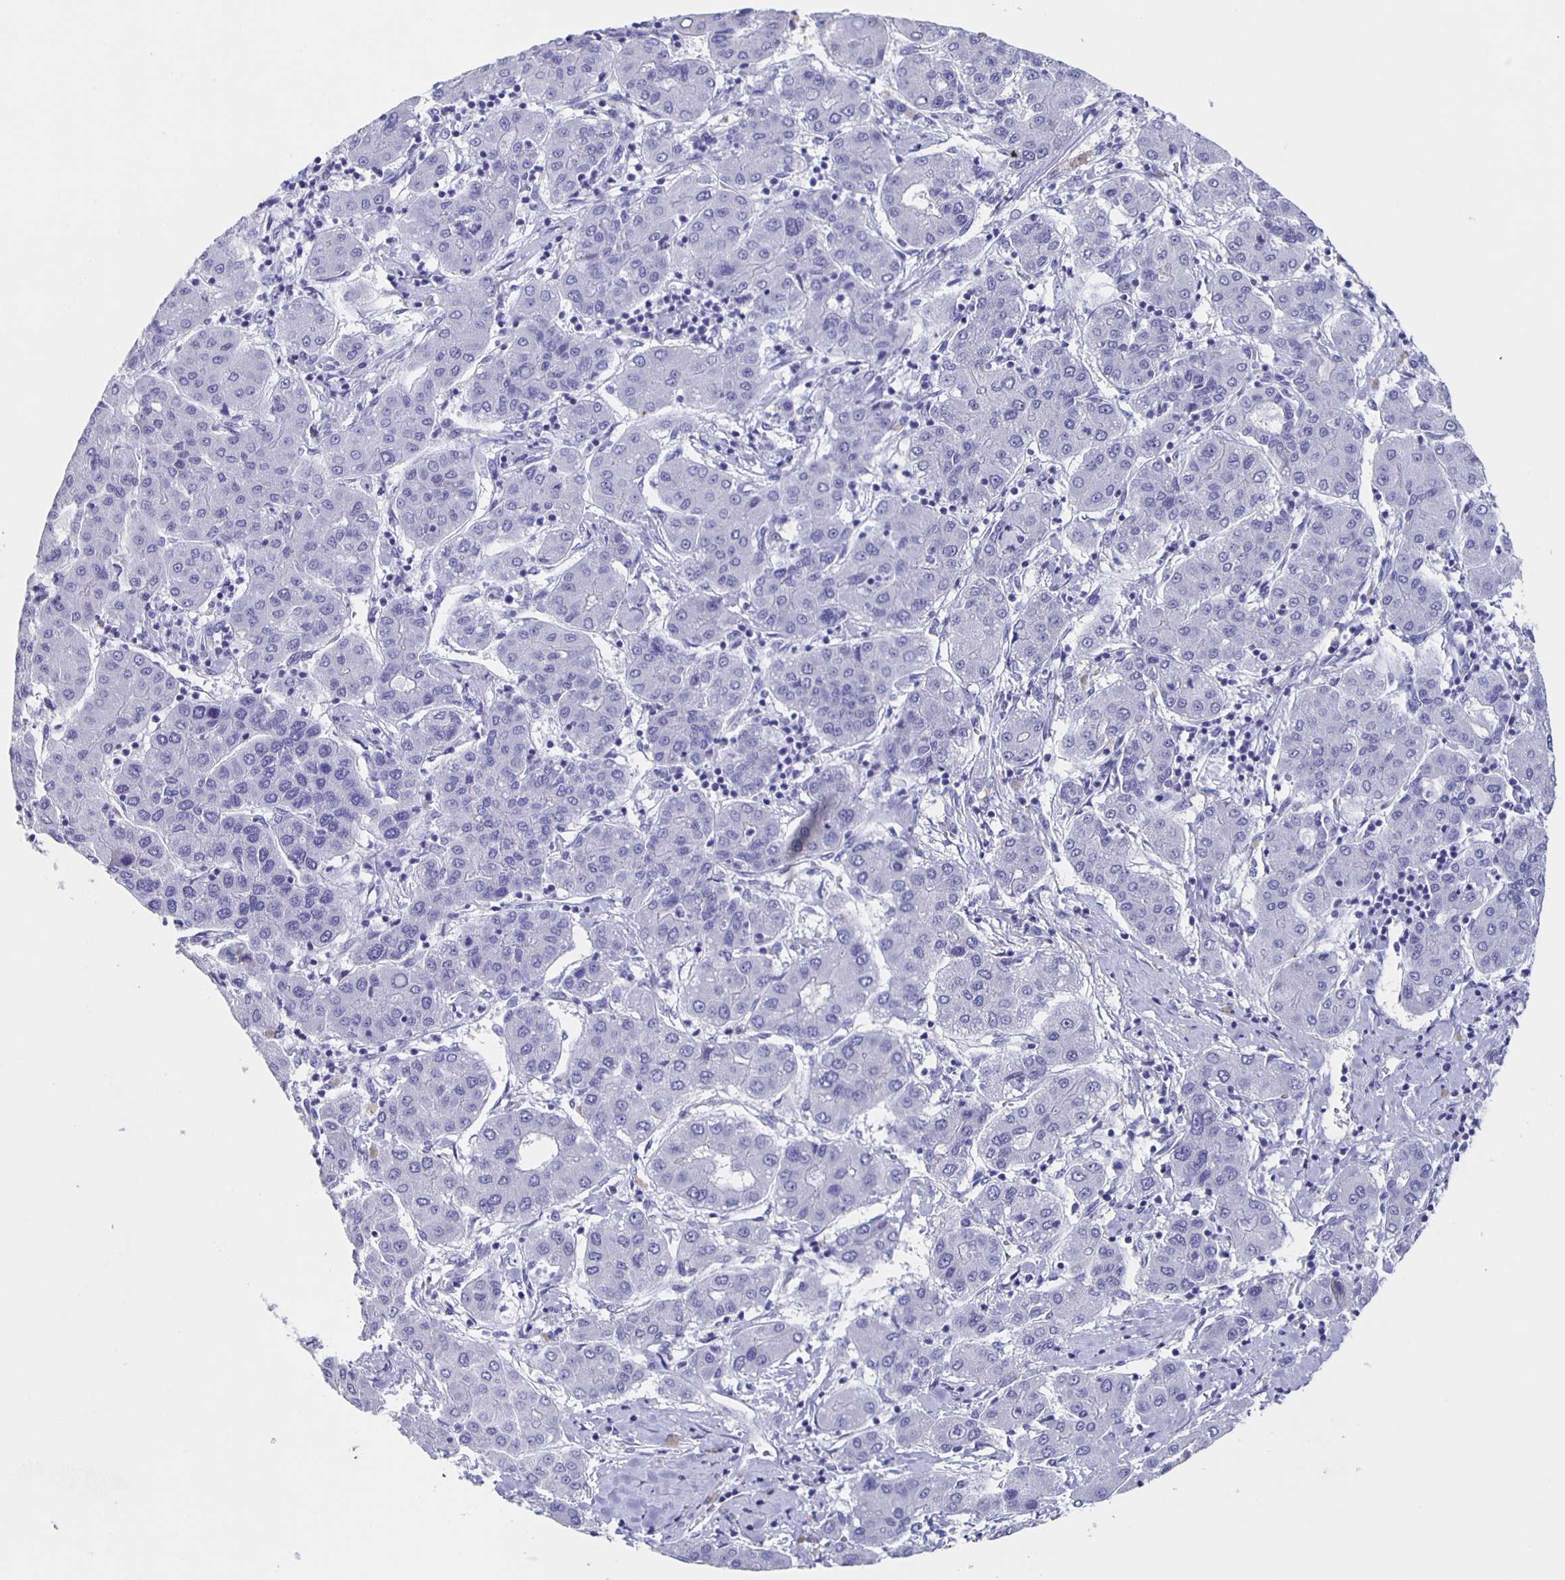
{"staining": {"intensity": "negative", "quantity": "none", "location": "none"}, "tissue": "liver cancer", "cell_type": "Tumor cells", "image_type": "cancer", "snomed": [{"axis": "morphology", "description": "Carcinoma, Hepatocellular, NOS"}, {"axis": "topography", "description": "Liver"}], "caption": "Tumor cells are negative for protein expression in human liver cancer.", "gene": "SLC34A2", "patient": {"sex": "male", "age": 65}}